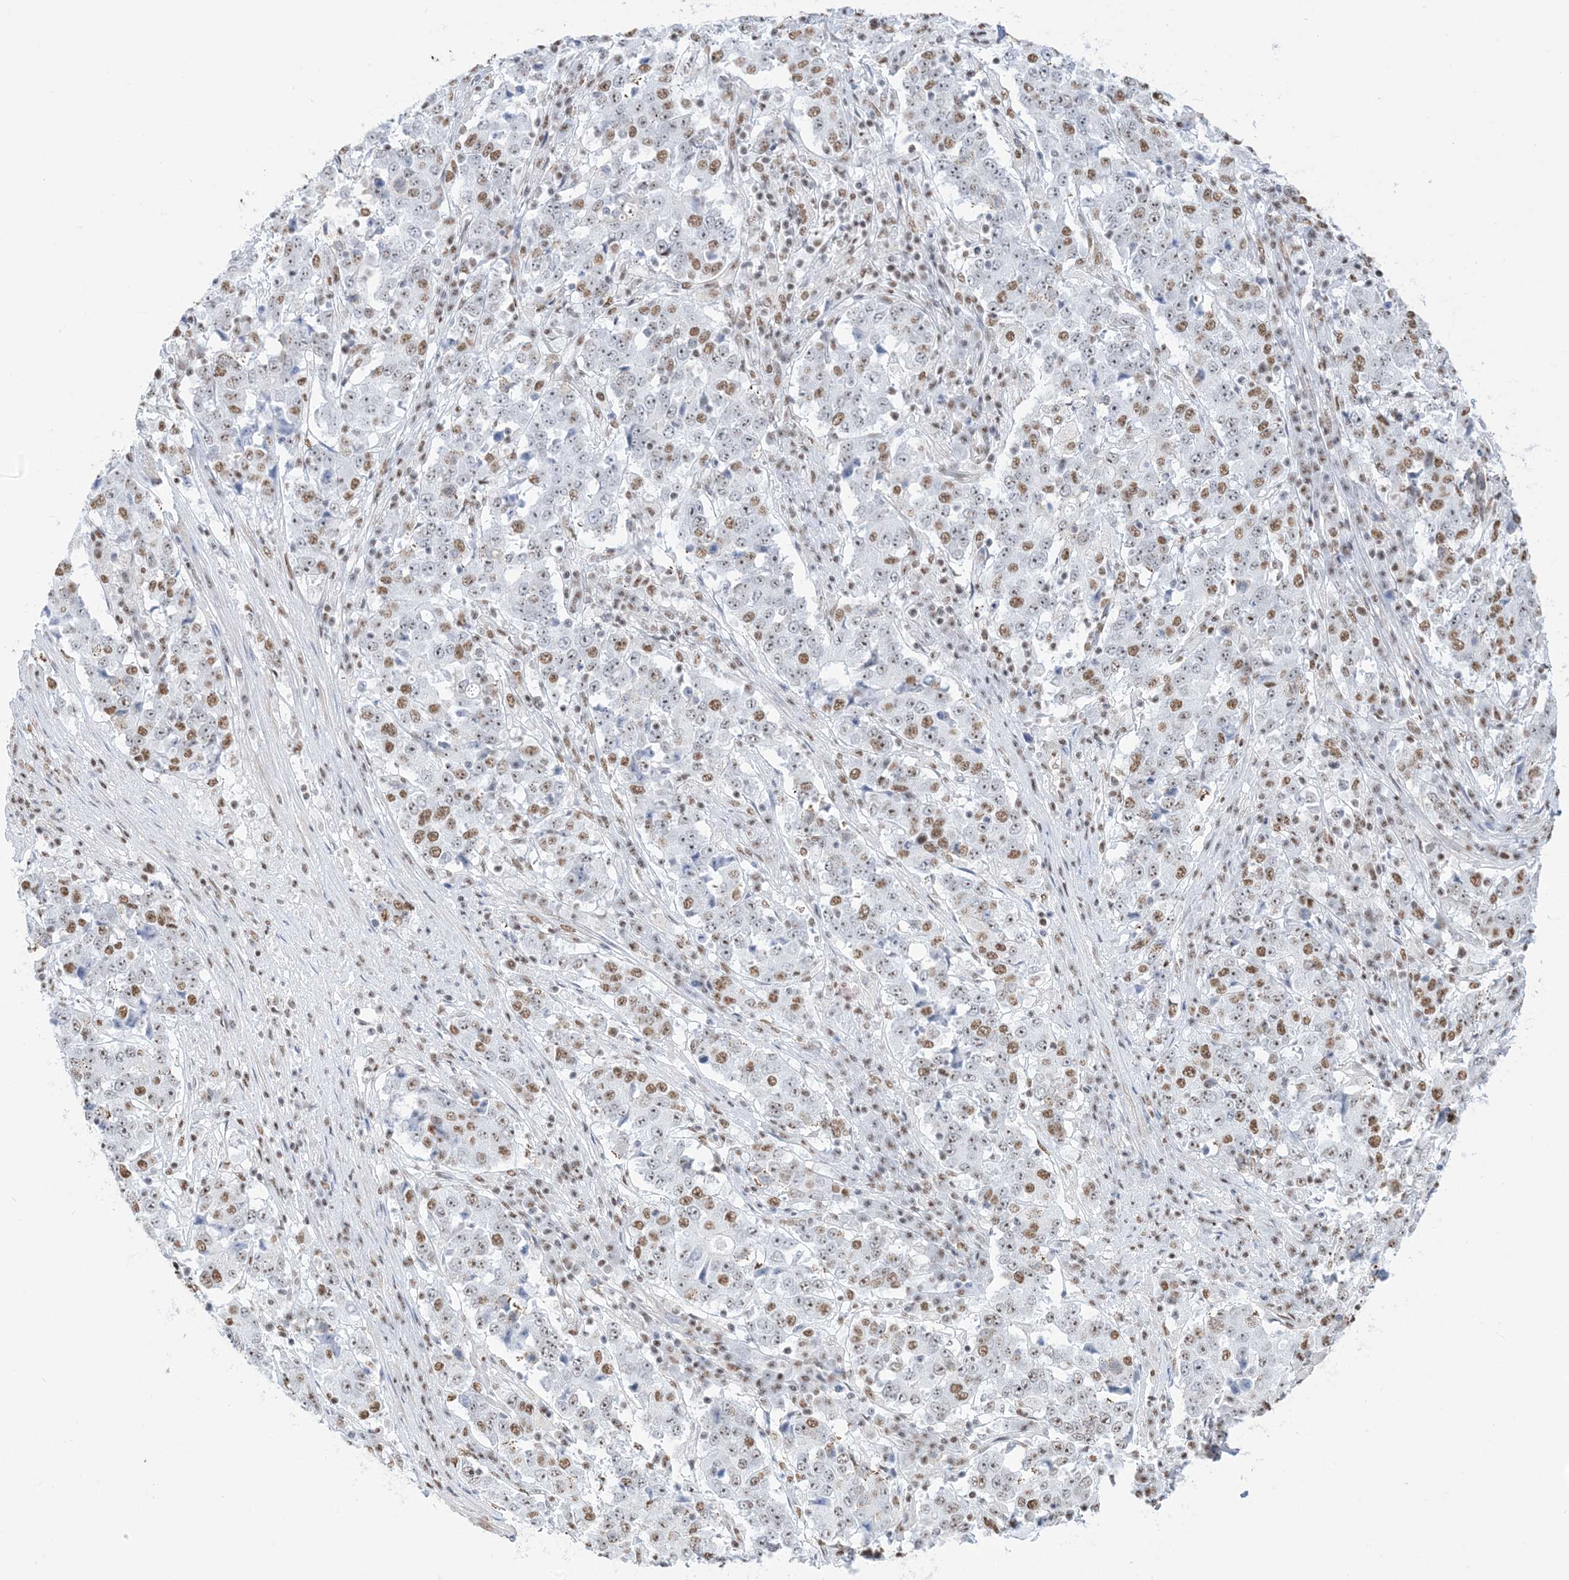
{"staining": {"intensity": "moderate", "quantity": "25%-75%", "location": "nuclear"}, "tissue": "stomach cancer", "cell_type": "Tumor cells", "image_type": "cancer", "snomed": [{"axis": "morphology", "description": "Adenocarcinoma, NOS"}, {"axis": "topography", "description": "Stomach"}], "caption": "Protein expression by immunohistochemistry (IHC) displays moderate nuclear staining in approximately 25%-75% of tumor cells in stomach cancer (adenocarcinoma).", "gene": "ZNF792", "patient": {"sex": "male", "age": 59}}